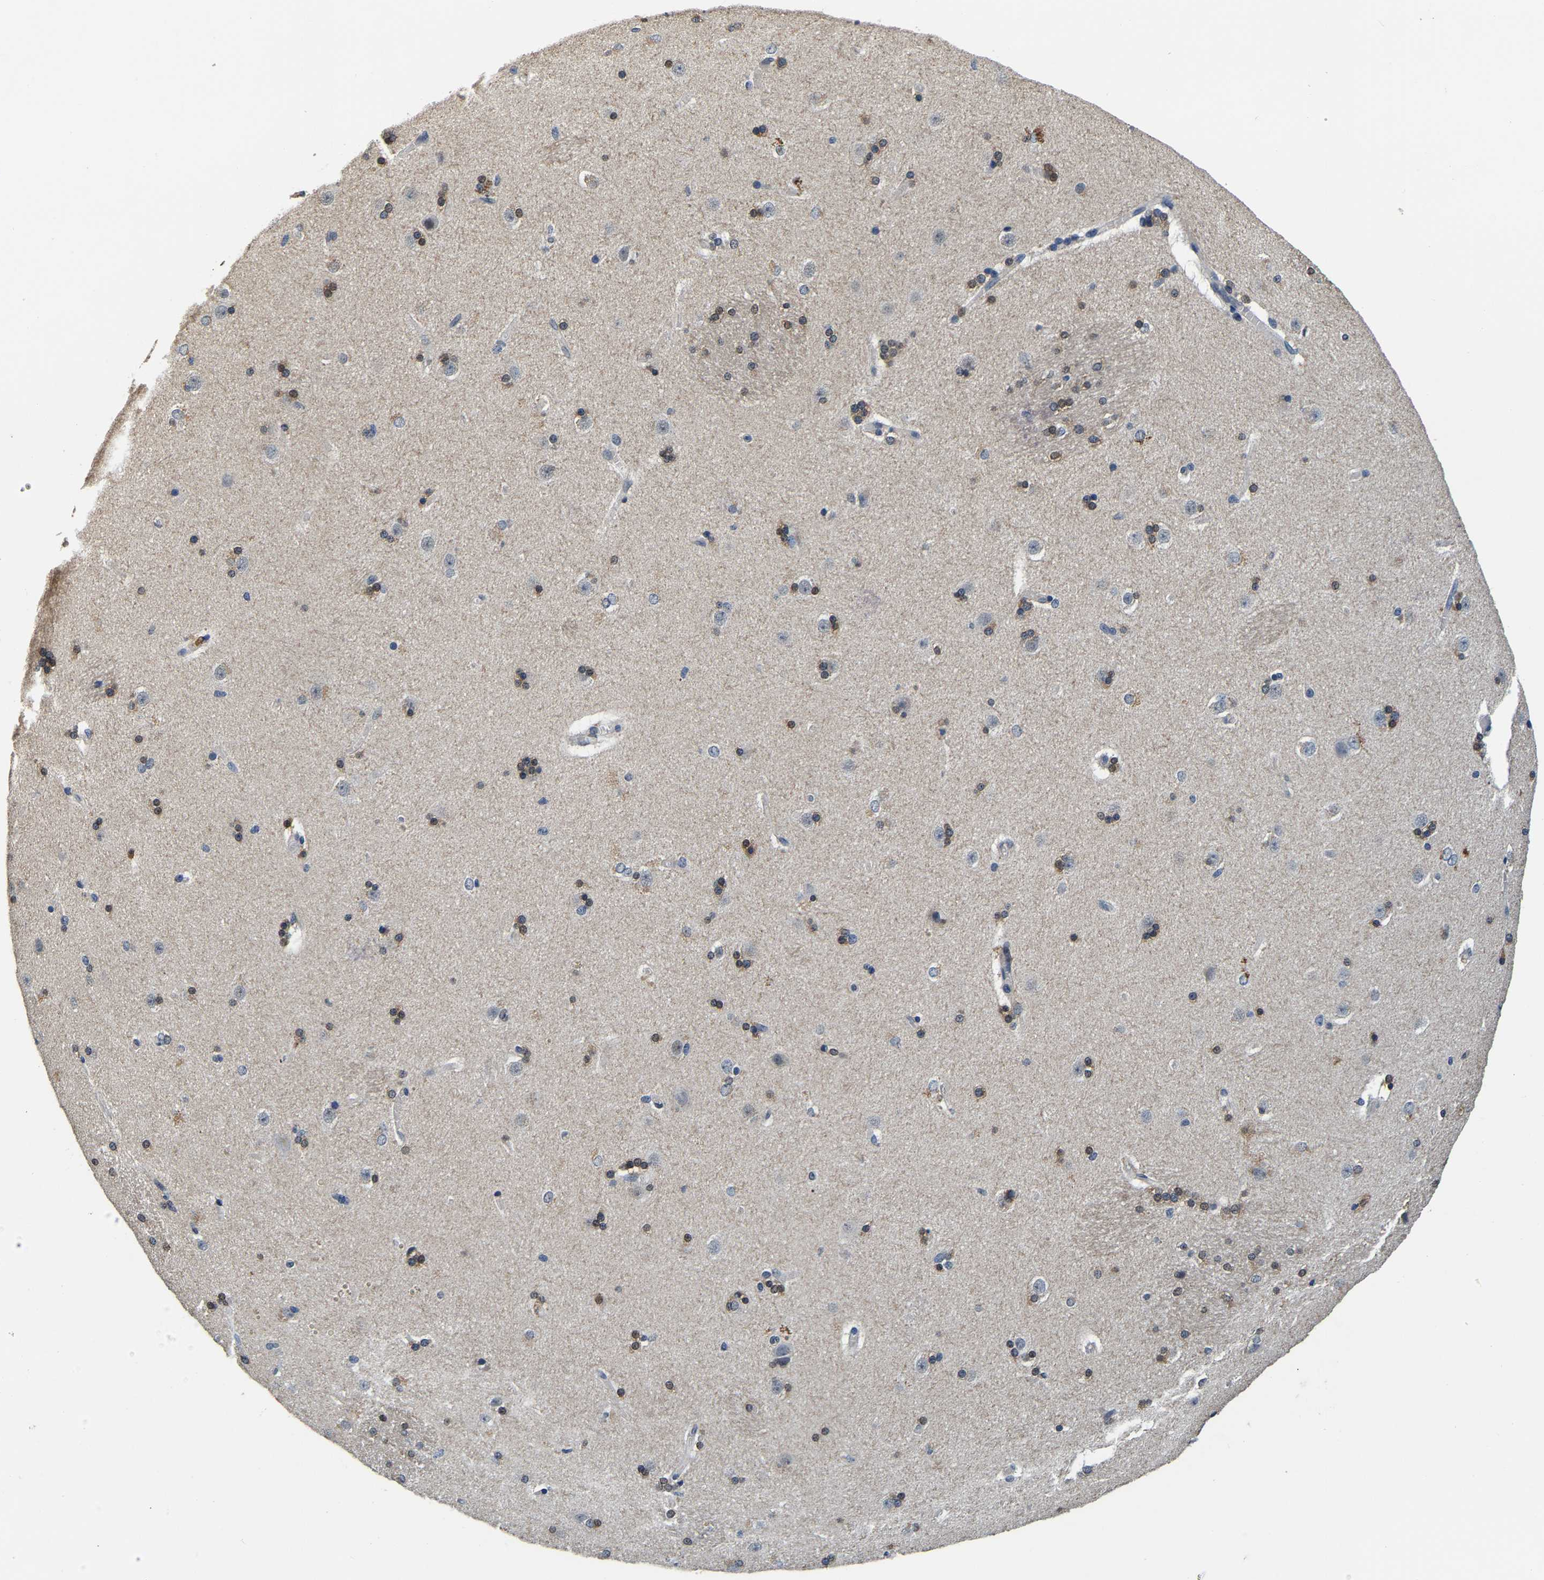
{"staining": {"intensity": "weak", "quantity": "25%-75%", "location": "cytoplasmic/membranous,nuclear"}, "tissue": "caudate", "cell_type": "Glial cells", "image_type": "normal", "snomed": [{"axis": "morphology", "description": "Normal tissue, NOS"}, {"axis": "topography", "description": "Lateral ventricle wall"}], "caption": "This micrograph demonstrates IHC staining of normal caudate, with low weak cytoplasmic/membranous,nuclear positivity in approximately 25%-75% of glial cells.", "gene": "RUVBL1", "patient": {"sex": "female", "age": 19}}